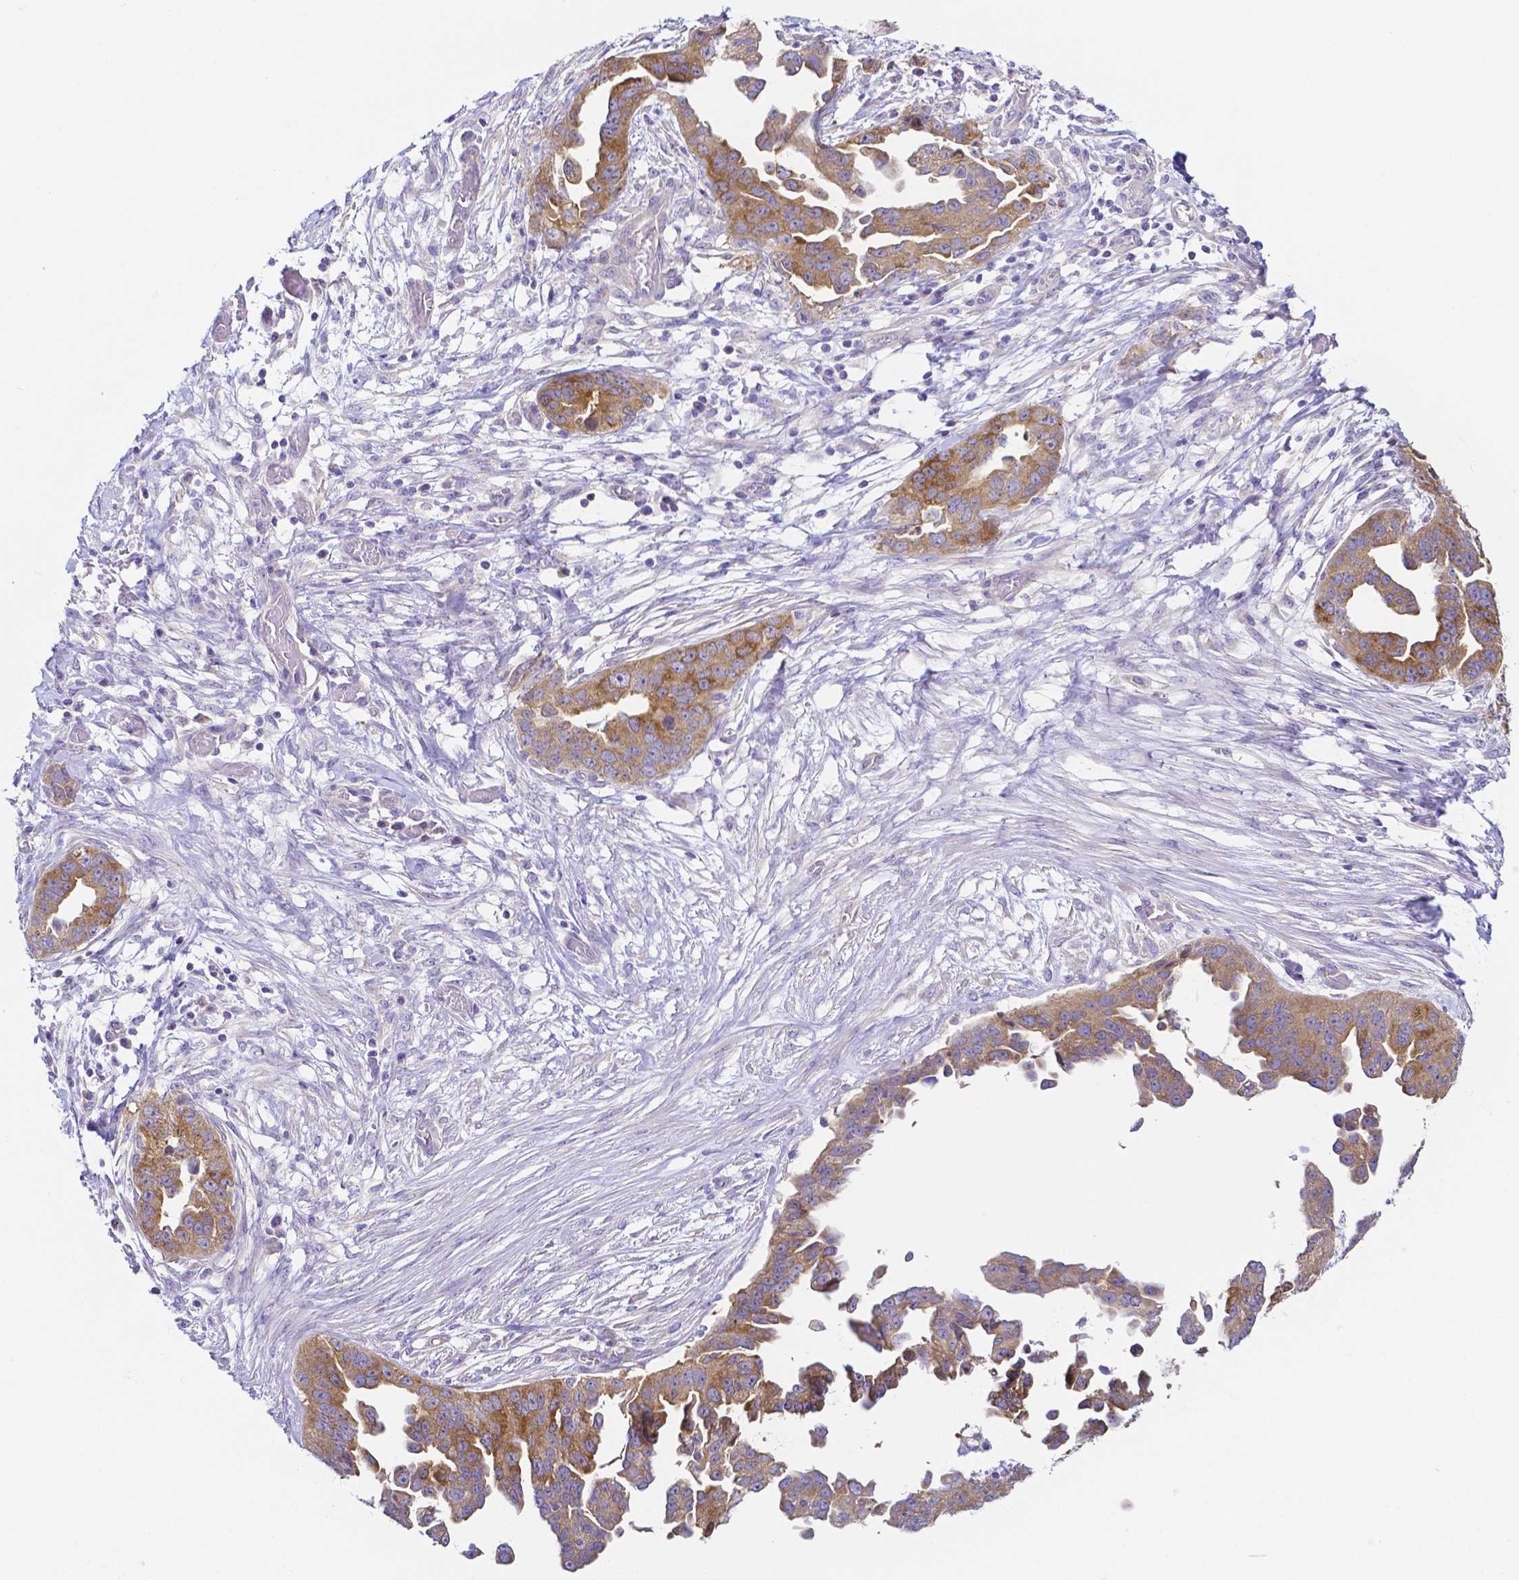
{"staining": {"intensity": "moderate", "quantity": ">75%", "location": "cytoplasmic/membranous"}, "tissue": "ovarian cancer", "cell_type": "Tumor cells", "image_type": "cancer", "snomed": [{"axis": "morphology", "description": "Cystadenocarcinoma, serous, NOS"}, {"axis": "topography", "description": "Ovary"}], "caption": "Protein analysis of serous cystadenocarcinoma (ovarian) tissue exhibits moderate cytoplasmic/membranous positivity in approximately >75% of tumor cells. (Stains: DAB in brown, nuclei in blue, Microscopy: brightfield microscopy at high magnification).", "gene": "PKP3", "patient": {"sex": "female", "age": 75}}